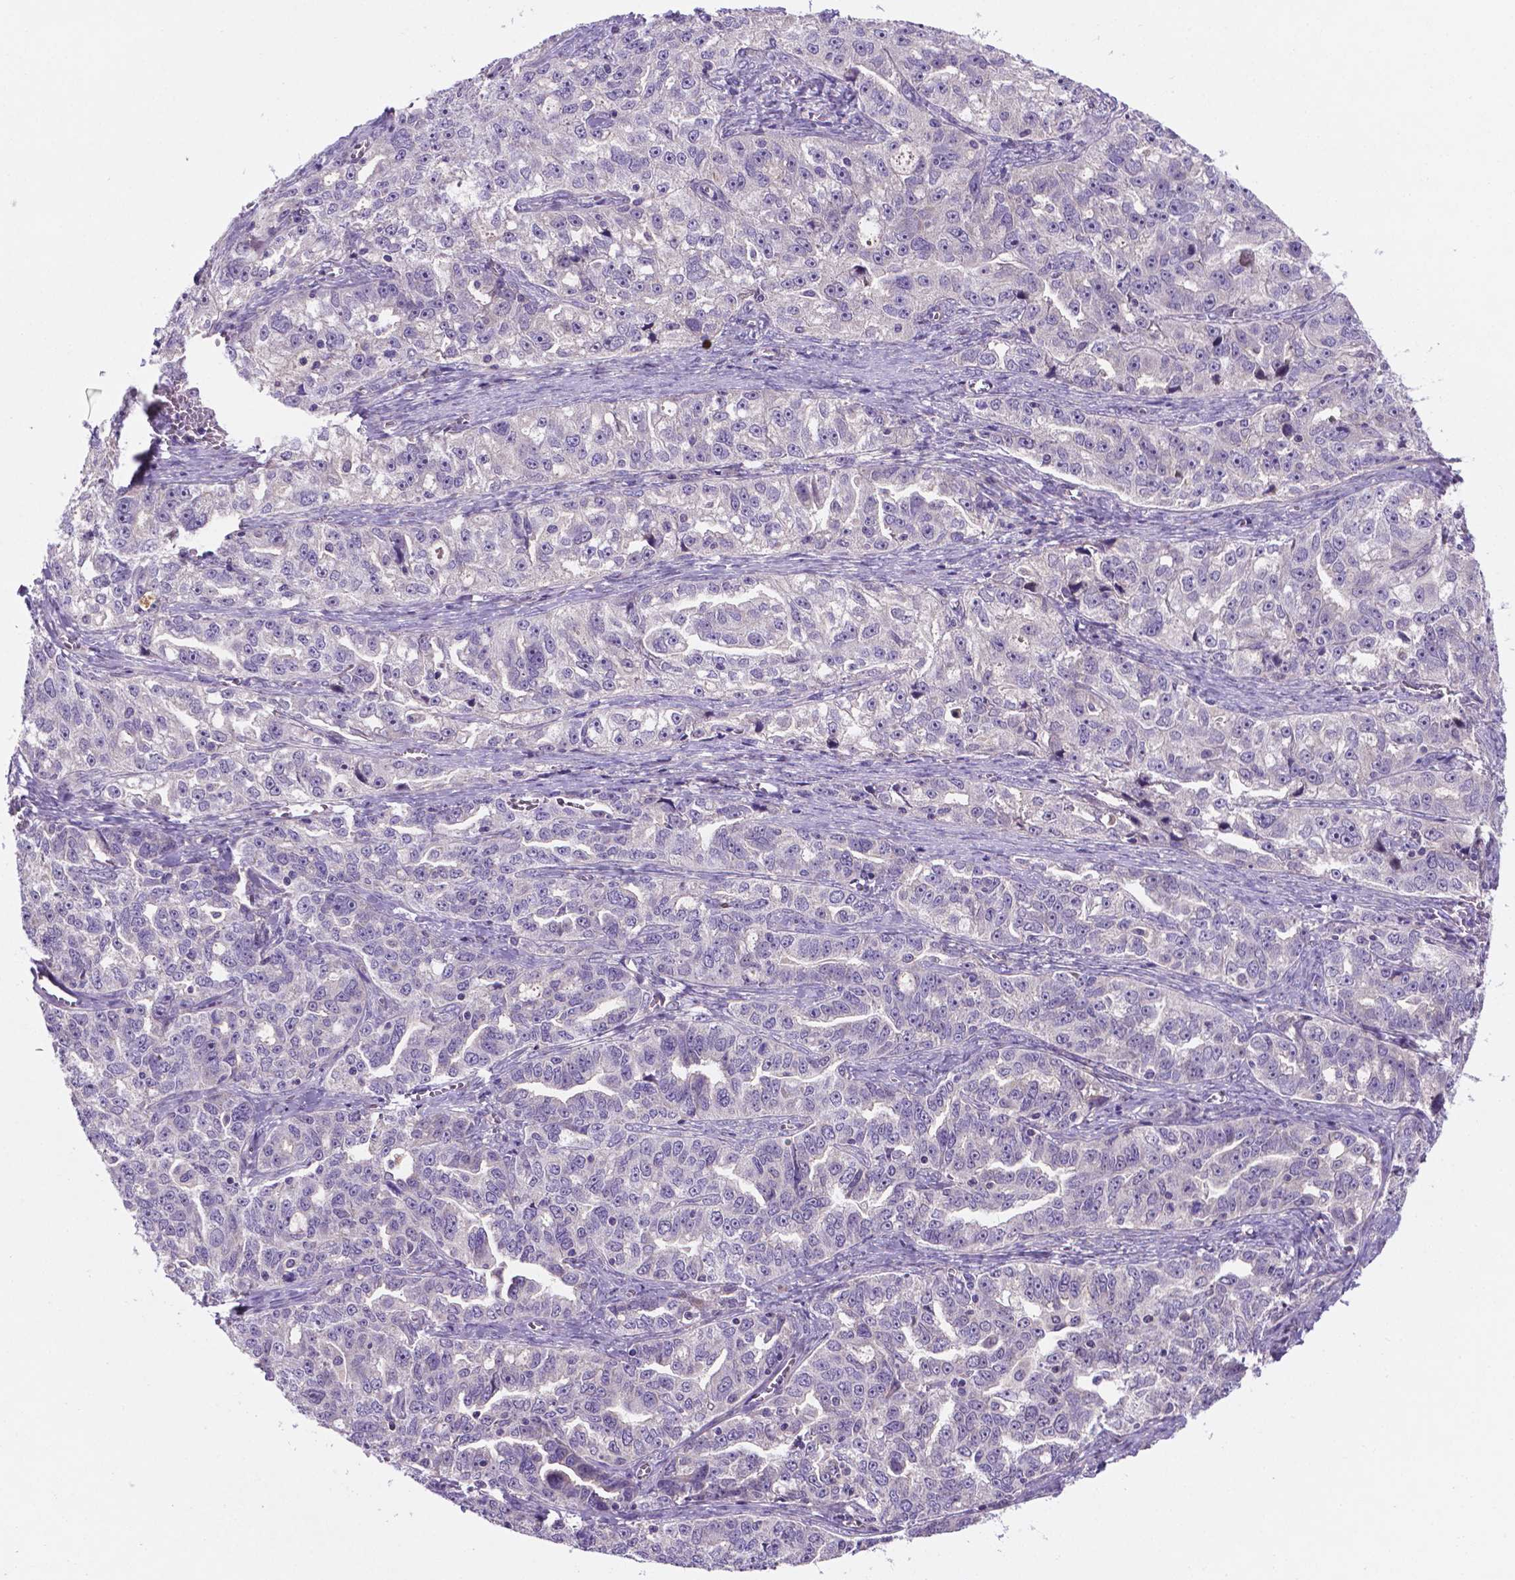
{"staining": {"intensity": "negative", "quantity": "none", "location": "none"}, "tissue": "ovarian cancer", "cell_type": "Tumor cells", "image_type": "cancer", "snomed": [{"axis": "morphology", "description": "Cystadenocarcinoma, serous, NOS"}, {"axis": "topography", "description": "Ovary"}], "caption": "High power microscopy histopathology image of an immunohistochemistry (IHC) photomicrograph of serous cystadenocarcinoma (ovarian), revealing no significant positivity in tumor cells. The staining was performed using DAB (3,3'-diaminobenzidine) to visualize the protein expression in brown, while the nuclei were stained in blue with hematoxylin (Magnification: 20x).", "gene": "TM4SF20", "patient": {"sex": "female", "age": 51}}